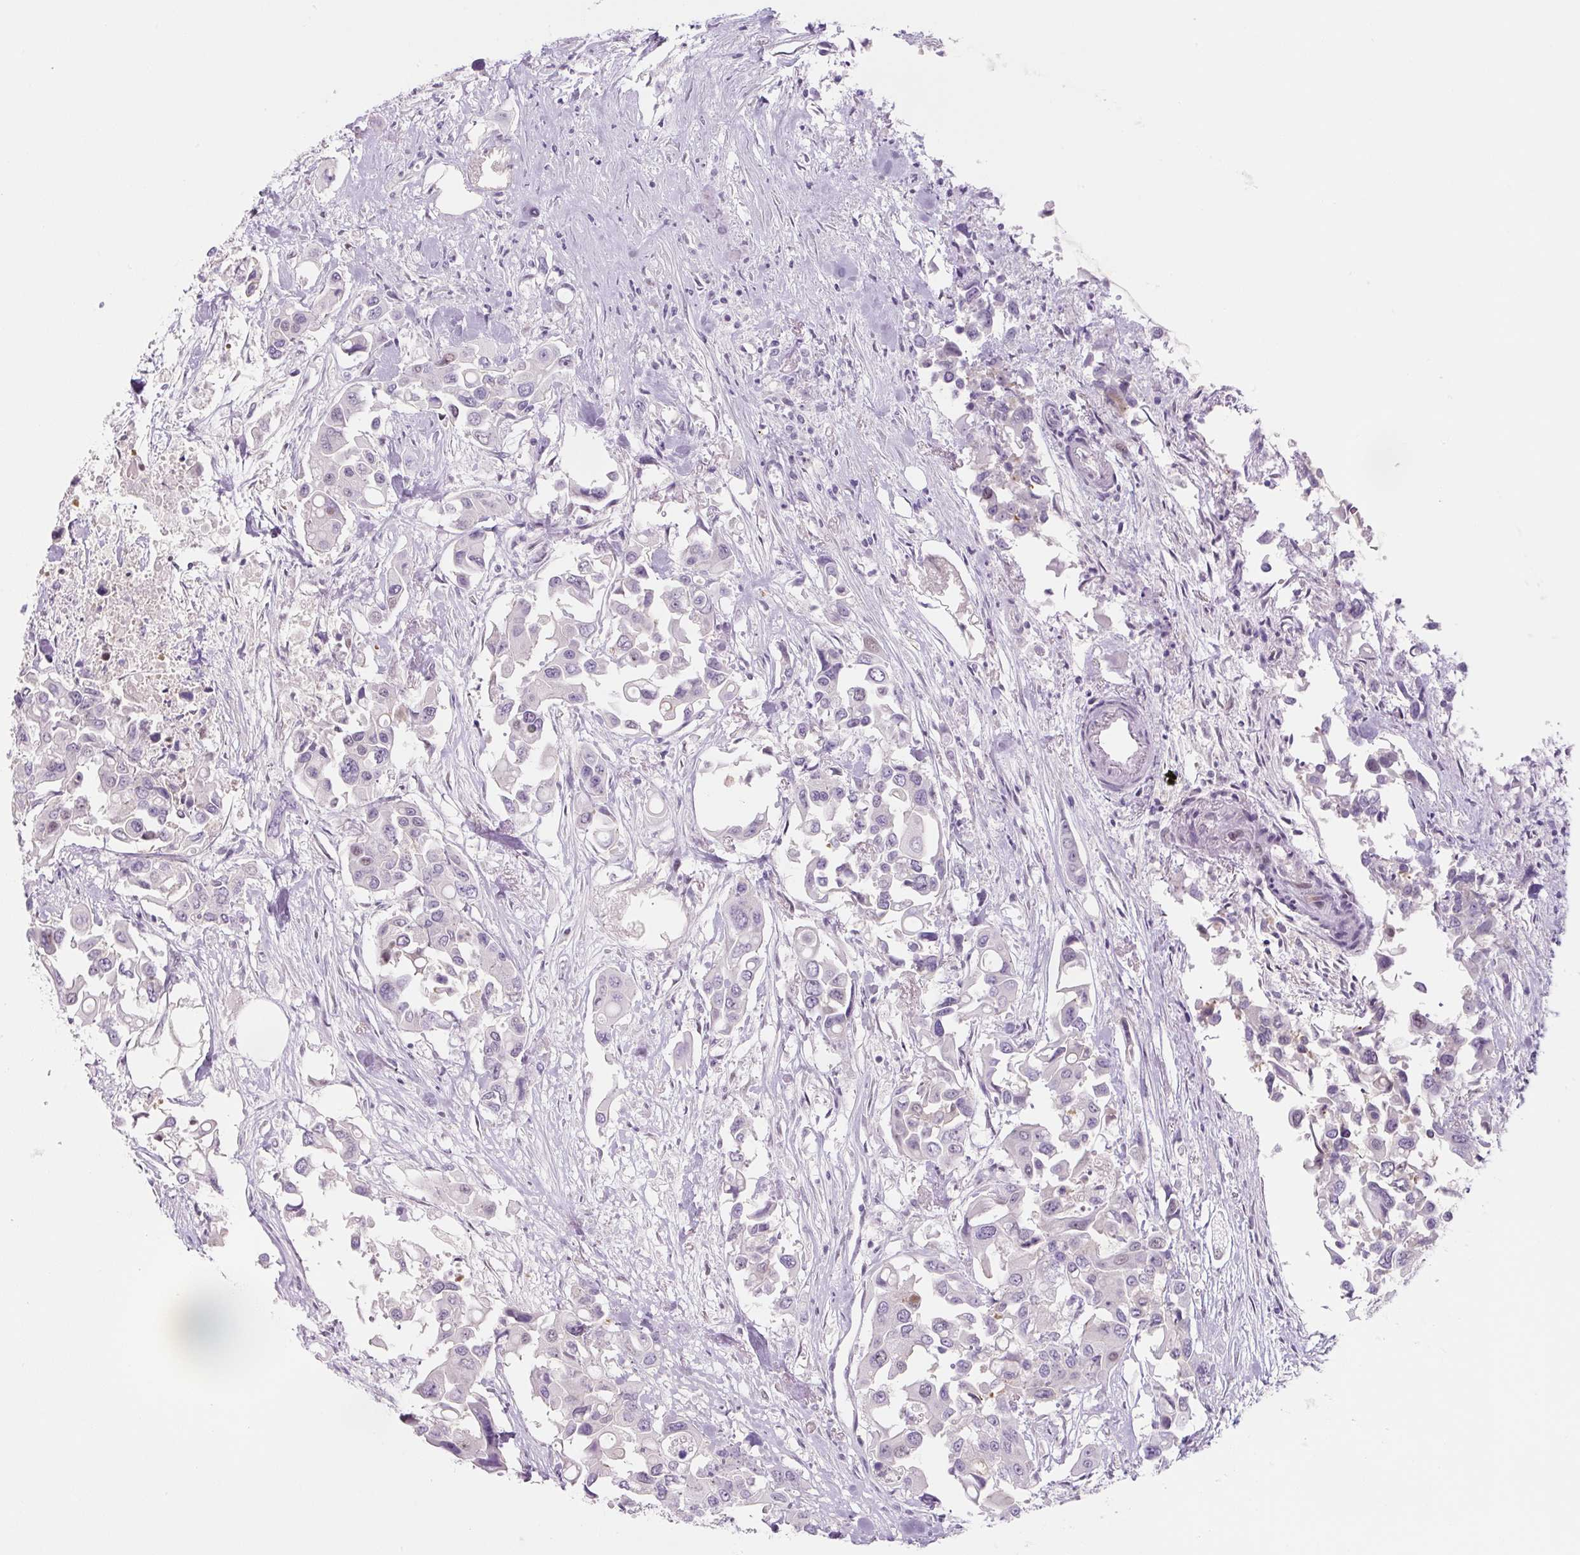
{"staining": {"intensity": "negative", "quantity": "none", "location": "none"}, "tissue": "colorectal cancer", "cell_type": "Tumor cells", "image_type": "cancer", "snomed": [{"axis": "morphology", "description": "Adenocarcinoma, NOS"}, {"axis": "topography", "description": "Colon"}], "caption": "This is a histopathology image of immunohistochemistry (IHC) staining of colorectal adenocarcinoma, which shows no positivity in tumor cells. (Immunohistochemistry (ihc), brightfield microscopy, high magnification).", "gene": "PRM1", "patient": {"sex": "male", "age": 77}}